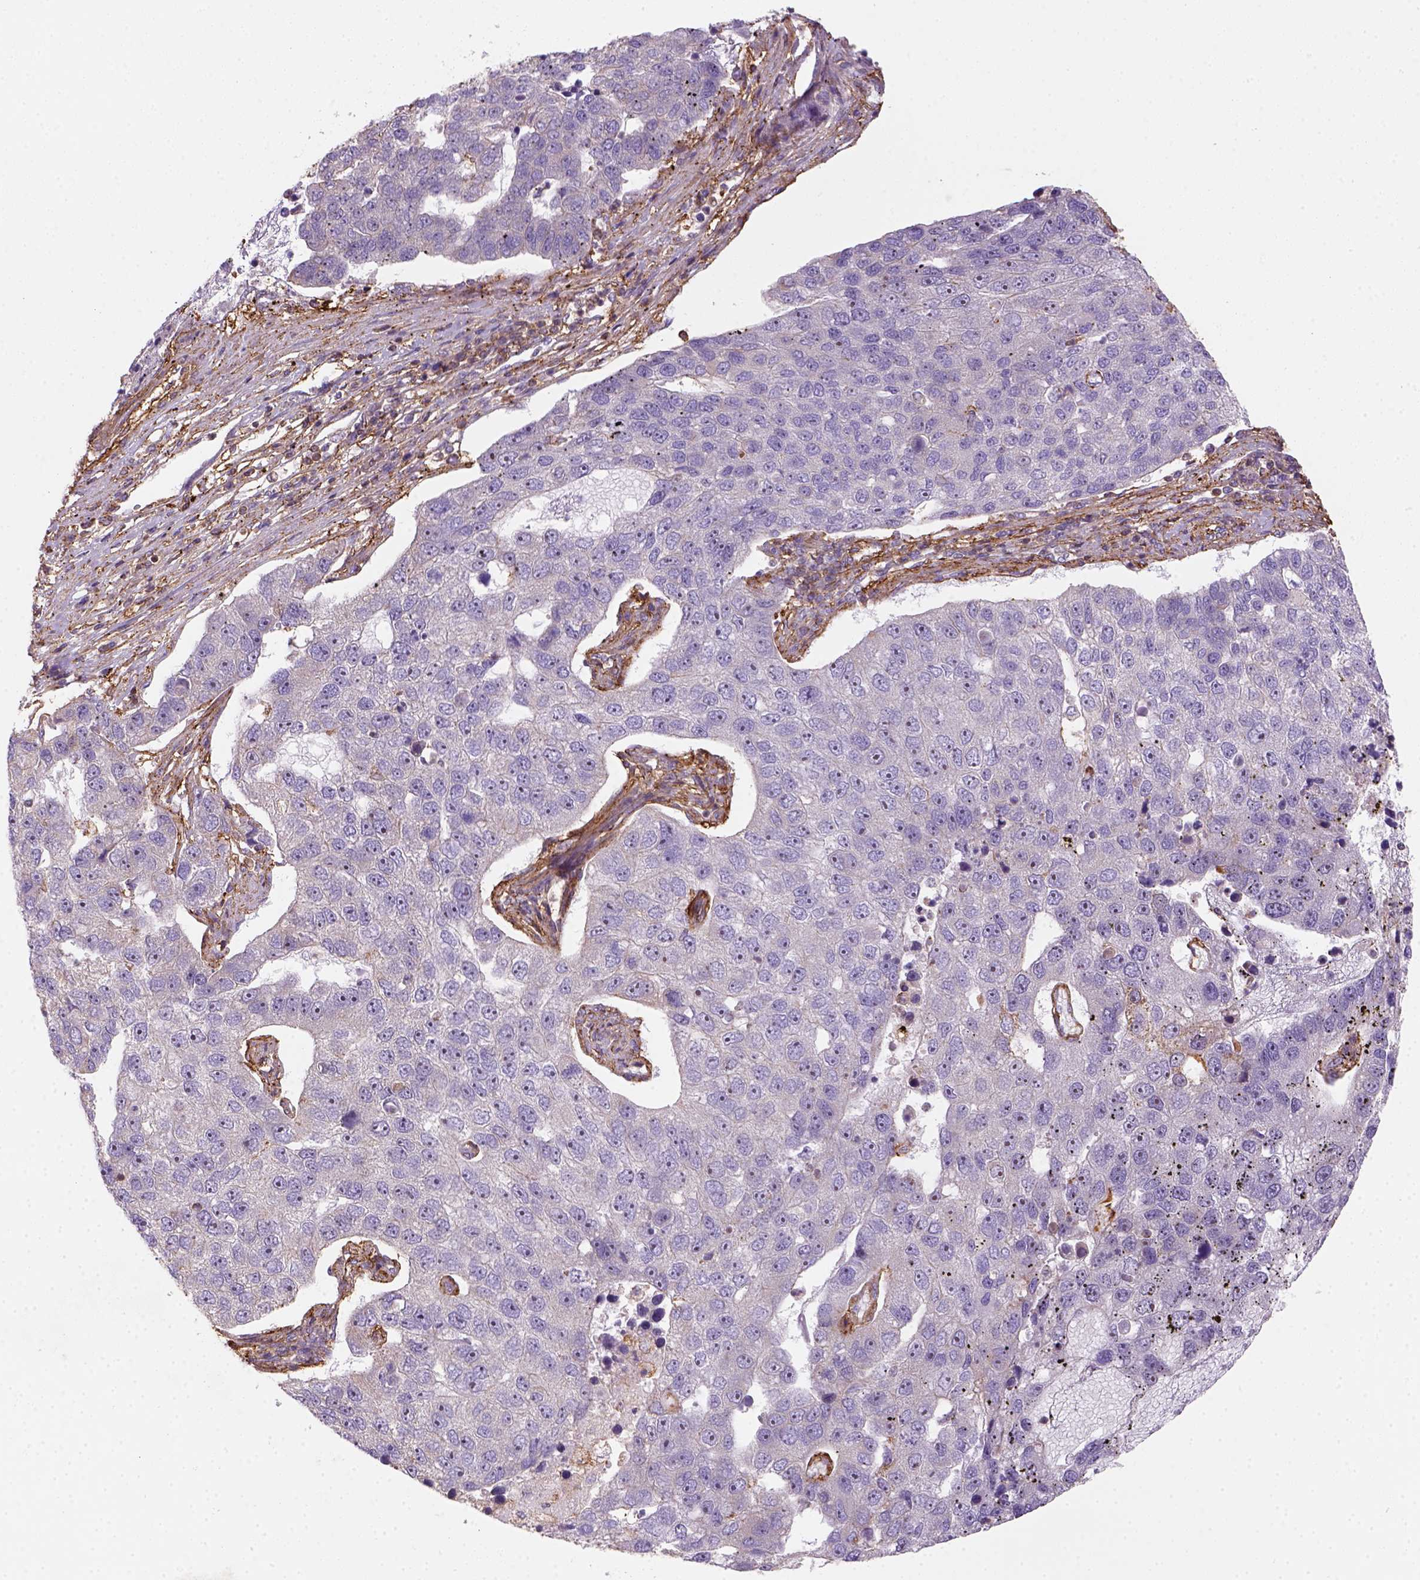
{"staining": {"intensity": "negative", "quantity": "none", "location": "none"}, "tissue": "pancreatic cancer", "cell_type": "Tumor cells", "image_type": "cancer", "snomed": [{"axis": "morphology", "description": "Adenocarcinoma, NOS"}, {"axis": "topography", "description": "Pancreas"}], "caption": "DAB (3,3'-diaminobenzidine) immunohistochemical staining of pancreatic adenocarcinoma exhibits no significant positivity in tumor cells. (DAB (3,3'-diaminobenzidine) immunohistochemistry (IHC) with hematoxylin counter stain).", "gene": "GPRC5D", "patient": {"sex": "female", "age": 61}}